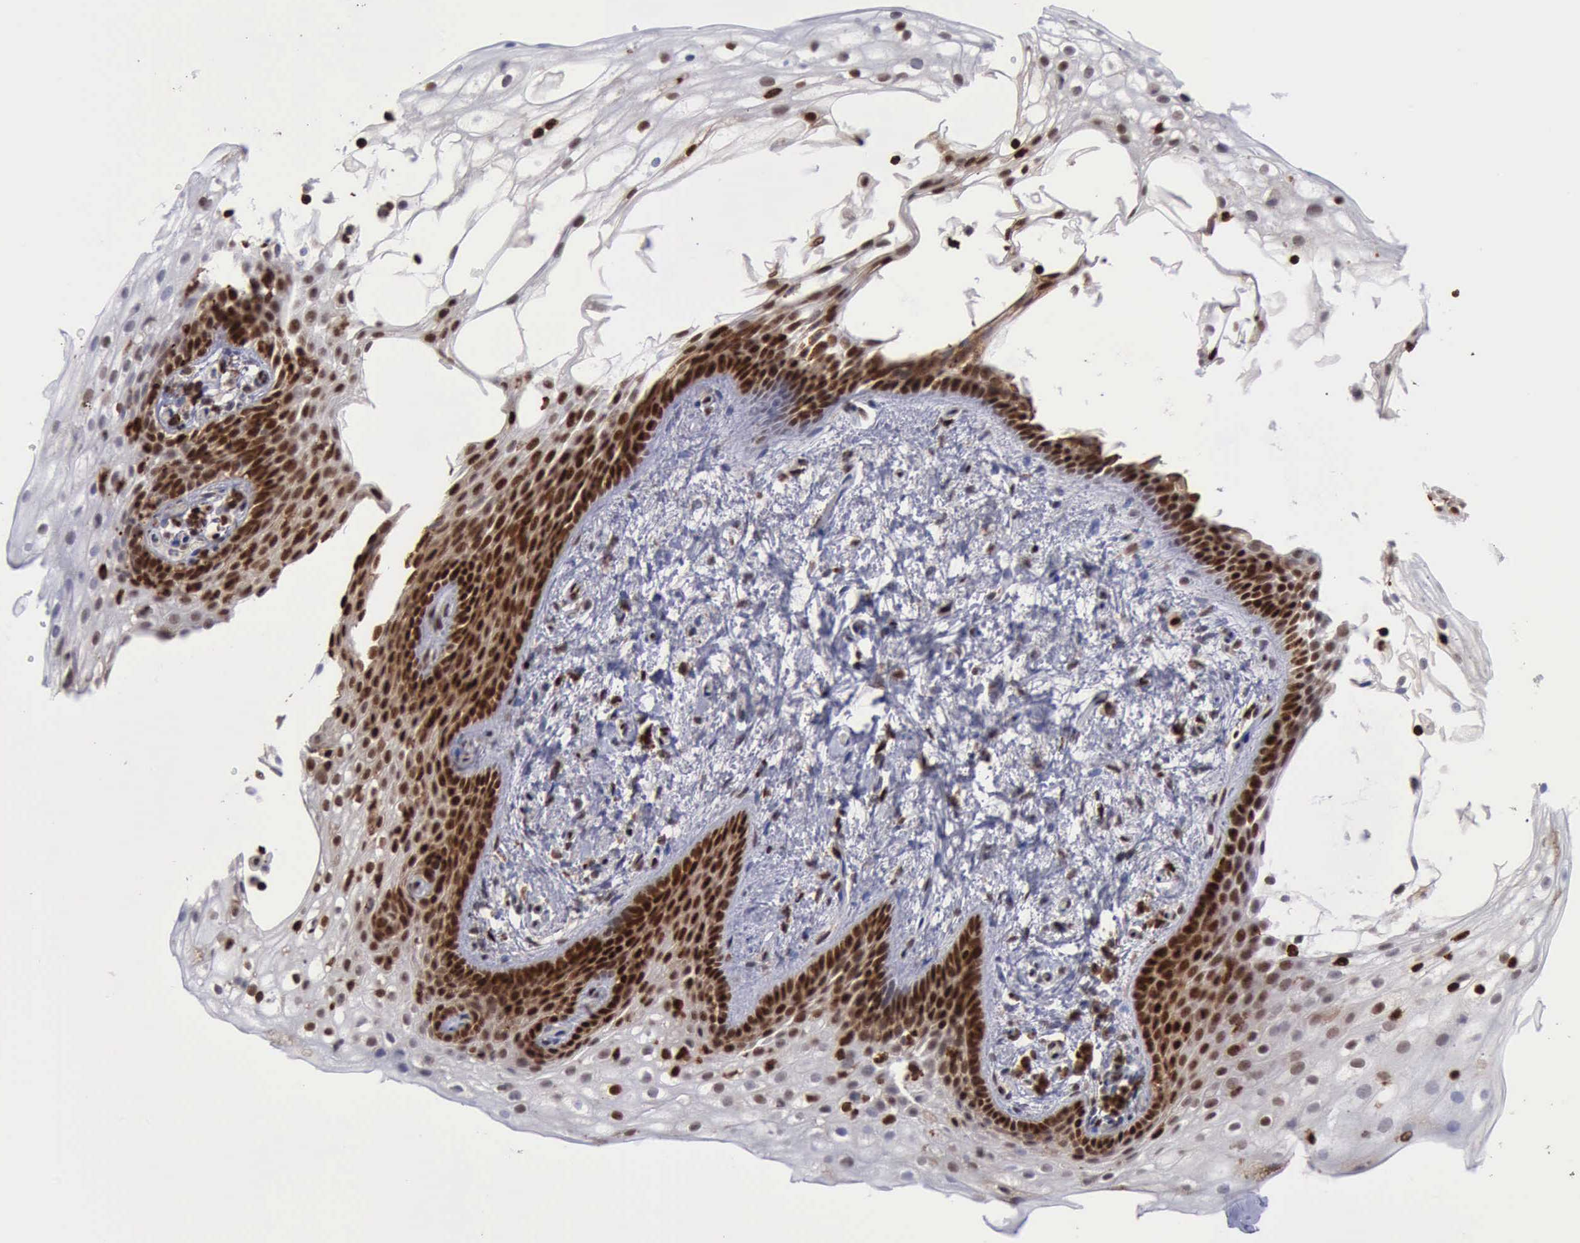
{"staining": {"intensity": "strong", "quantity": ">75%", "location": "nuclear"}, "tissue": "vagina", "cell_type": "Squamous epithelial cells", "image_type": "normal", "snomed": [{"axis": "morphology", "description": "Normal tissue, NOS"}, {"axis": "topography", "description": "Bronchus"}, {"axis": "topography", "description": "Vagina"}], "caption": "Immunohistochemical staining of normal human vagina displays >75% levels of strong nuclear protein expression in about >75% of squamous epithelial cells. The protein of interest is shown in brown color, while the nuclei are stained blue.", "gene": "PDCD4", "patient": {"sex": "female", "age": 53}}